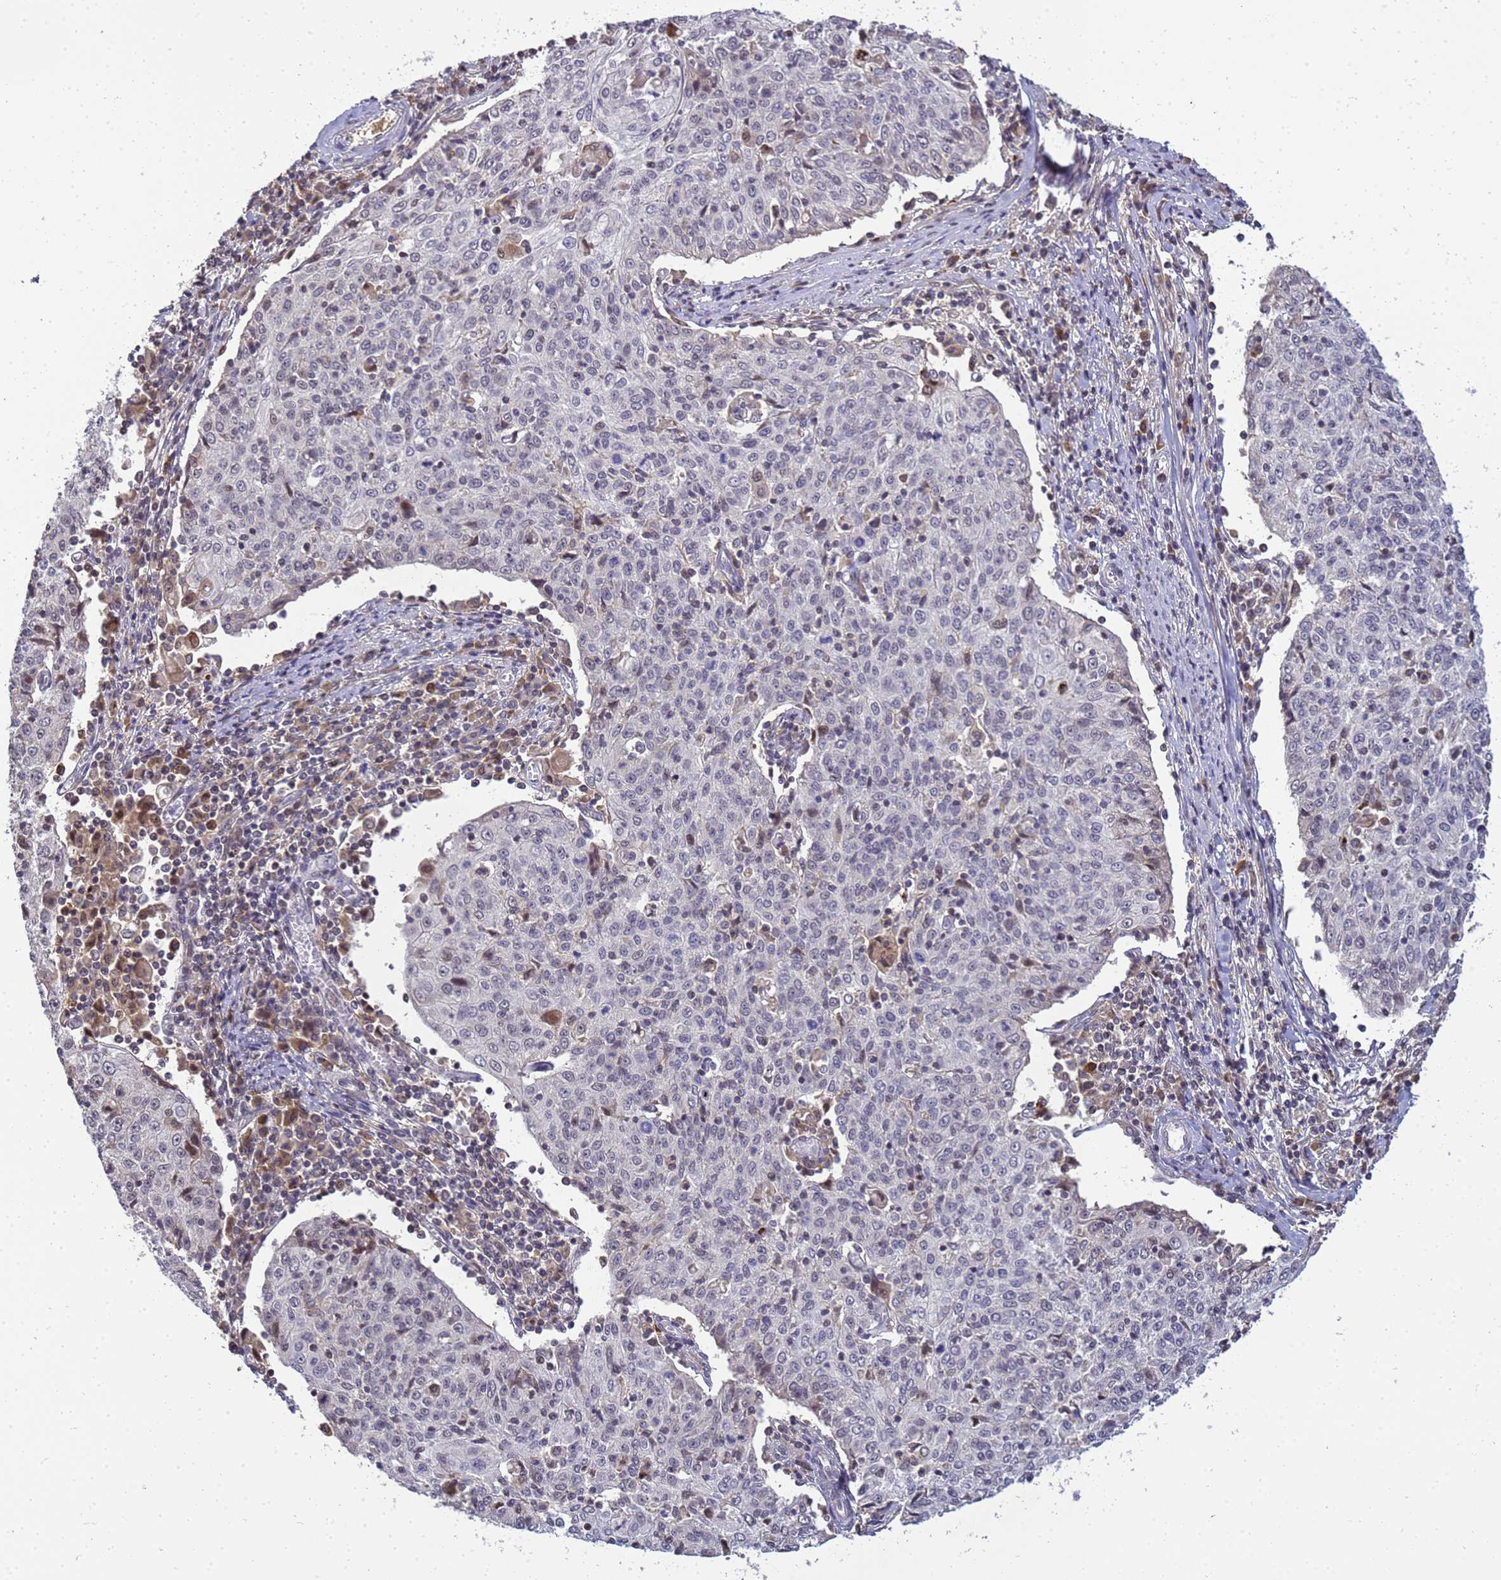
{"staining": {"intensity": "negative", "quantity": "none", "location": "none"}, "tissue": "cervical cancer", "cell_type": "Tumor cells", "image_type": "cancer", "snomed": [{"axis": "morphology", "description": "Squamous cell carcinoma, NOS"}, {"axis": "topography", "description": "Cervix"}], "caption": "Cervical squamous cell carcinoma was stained to show a protein in brown. There is no significant expression in tumor cells. (DAB immunohistochemistry with hematoxylin counter stain).", "gene": "TMEM74B", "patient": {"sex": "female", "age": 48}}